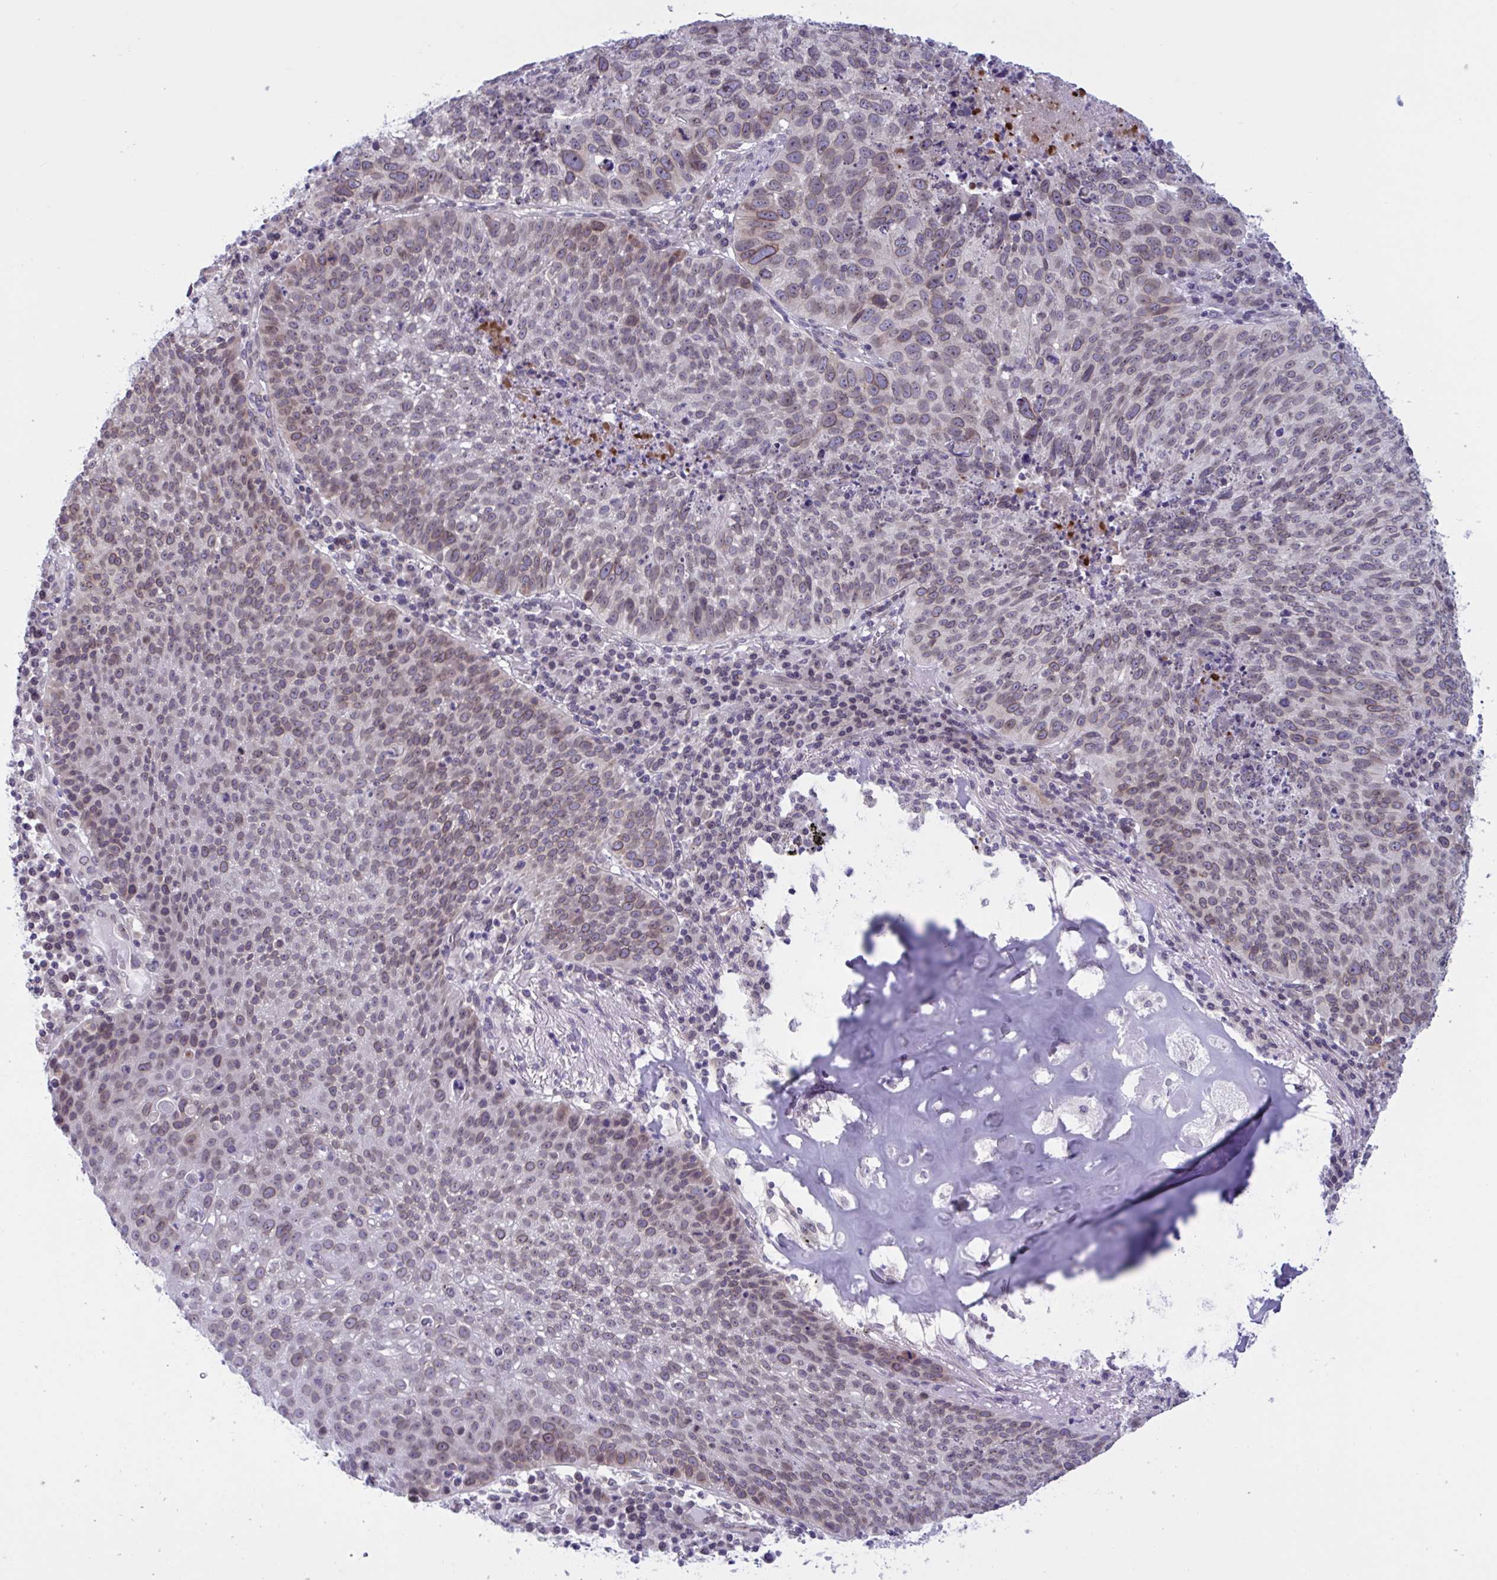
{"staining": {"intensity": "moderate", "quantity": ">75%", "location": "cytoplasmic/membranous,nuclear"}, "tissue": "lung cancer", "cell_type": "Tumor cells", "image_type": "cancer", "snomed": [{"axis": "morphology", "description": "Squamous cell carcinoma, NOS"}, {"axis": "topography", "description": "Lung"}], "caption": "Immunohistochemical staining of human squamous cell carcinoma (lung) demonstrates medium levels of moderate cytoplasmic/membranous and nuclear expression in approximately >75% of tumor cells. (DAB (3,3'-diaminobenzidine) IHC, brown staining for protein, blue staining for nuclei).", "gene": "DOCK11", "patient": {"sex": "male", "age": 63}}